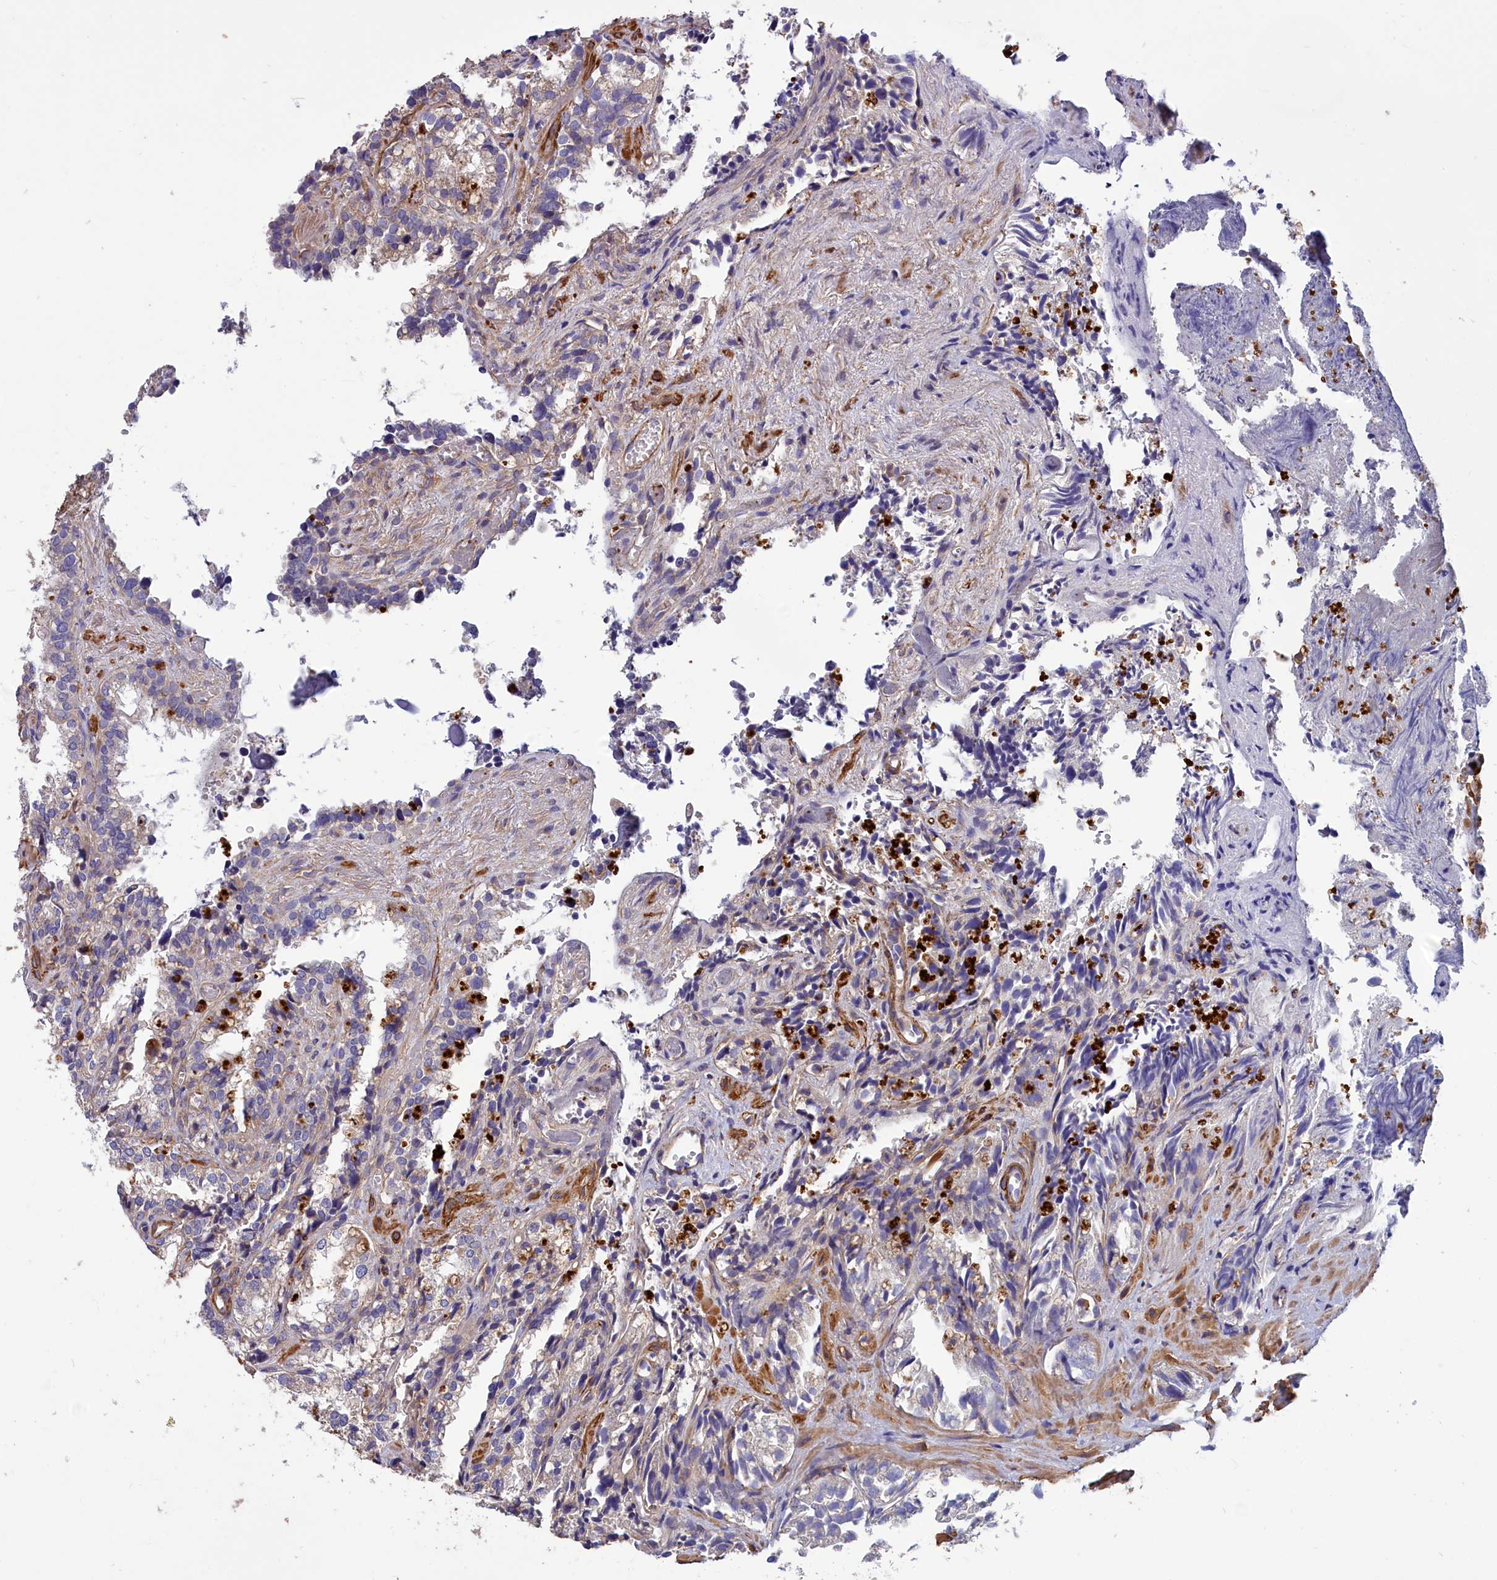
{"staining": {"intensity": "negative", "quantity": "none", "location": "none"}, "tissue": "seminal vesicle", "cell_type": "Glandular cells", "image_type": "normal", "snomed": [{"axis": "morphology", "description": "Normal tissue, NOS"}, {"axis": "topography", "description": "Prostate"}, {"axis": "topography", "description": "Seminal veicle"}], "caption": "The immunohistochemistry (IHC) micrograph has no significant staining in glandular cells of seminal vesicle.", "gene": "AMDHD2", "patient": {"sex": "male", "age": 51}}